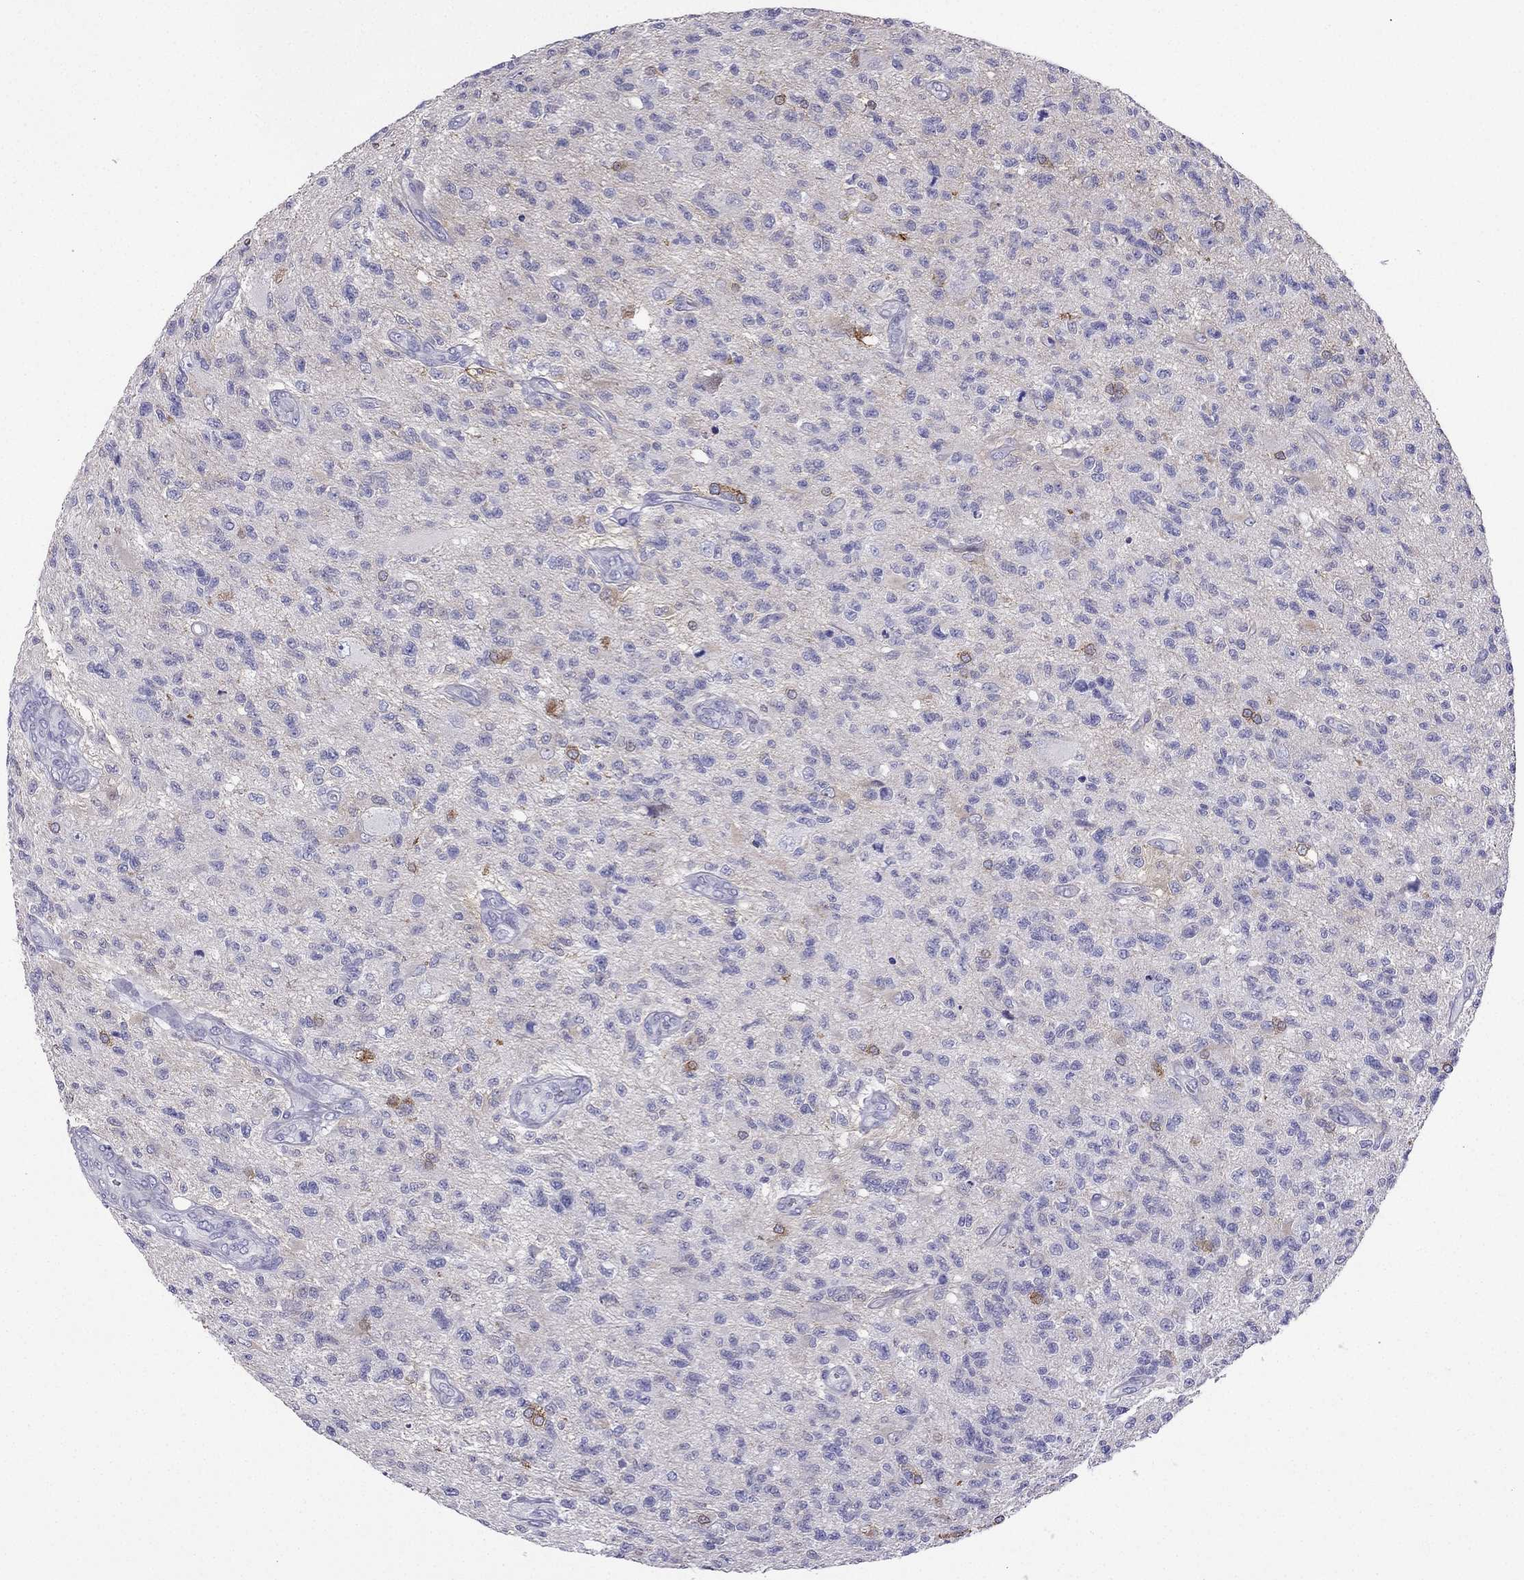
{"staining": {"intensity": "negative", "quantity": "none", "location": "none"}, "tissue": "glioma", "cell_type": "Tumor cells", "image_type": "cancer", "snomed": [{"axis": "morphology", "description": "Glioma, malignant, High grade"}, {"axis": "topography", "description": "Brain"}], "caption": "Tumor cells show no significant protein positivity in malignant glioma (high-grade). (DAB (3,3'-diaminobenzidine) immunohistochemistry, high magnification).", "gene": "KCNJ10", "patient": {"sex": "male", "age": 56}}